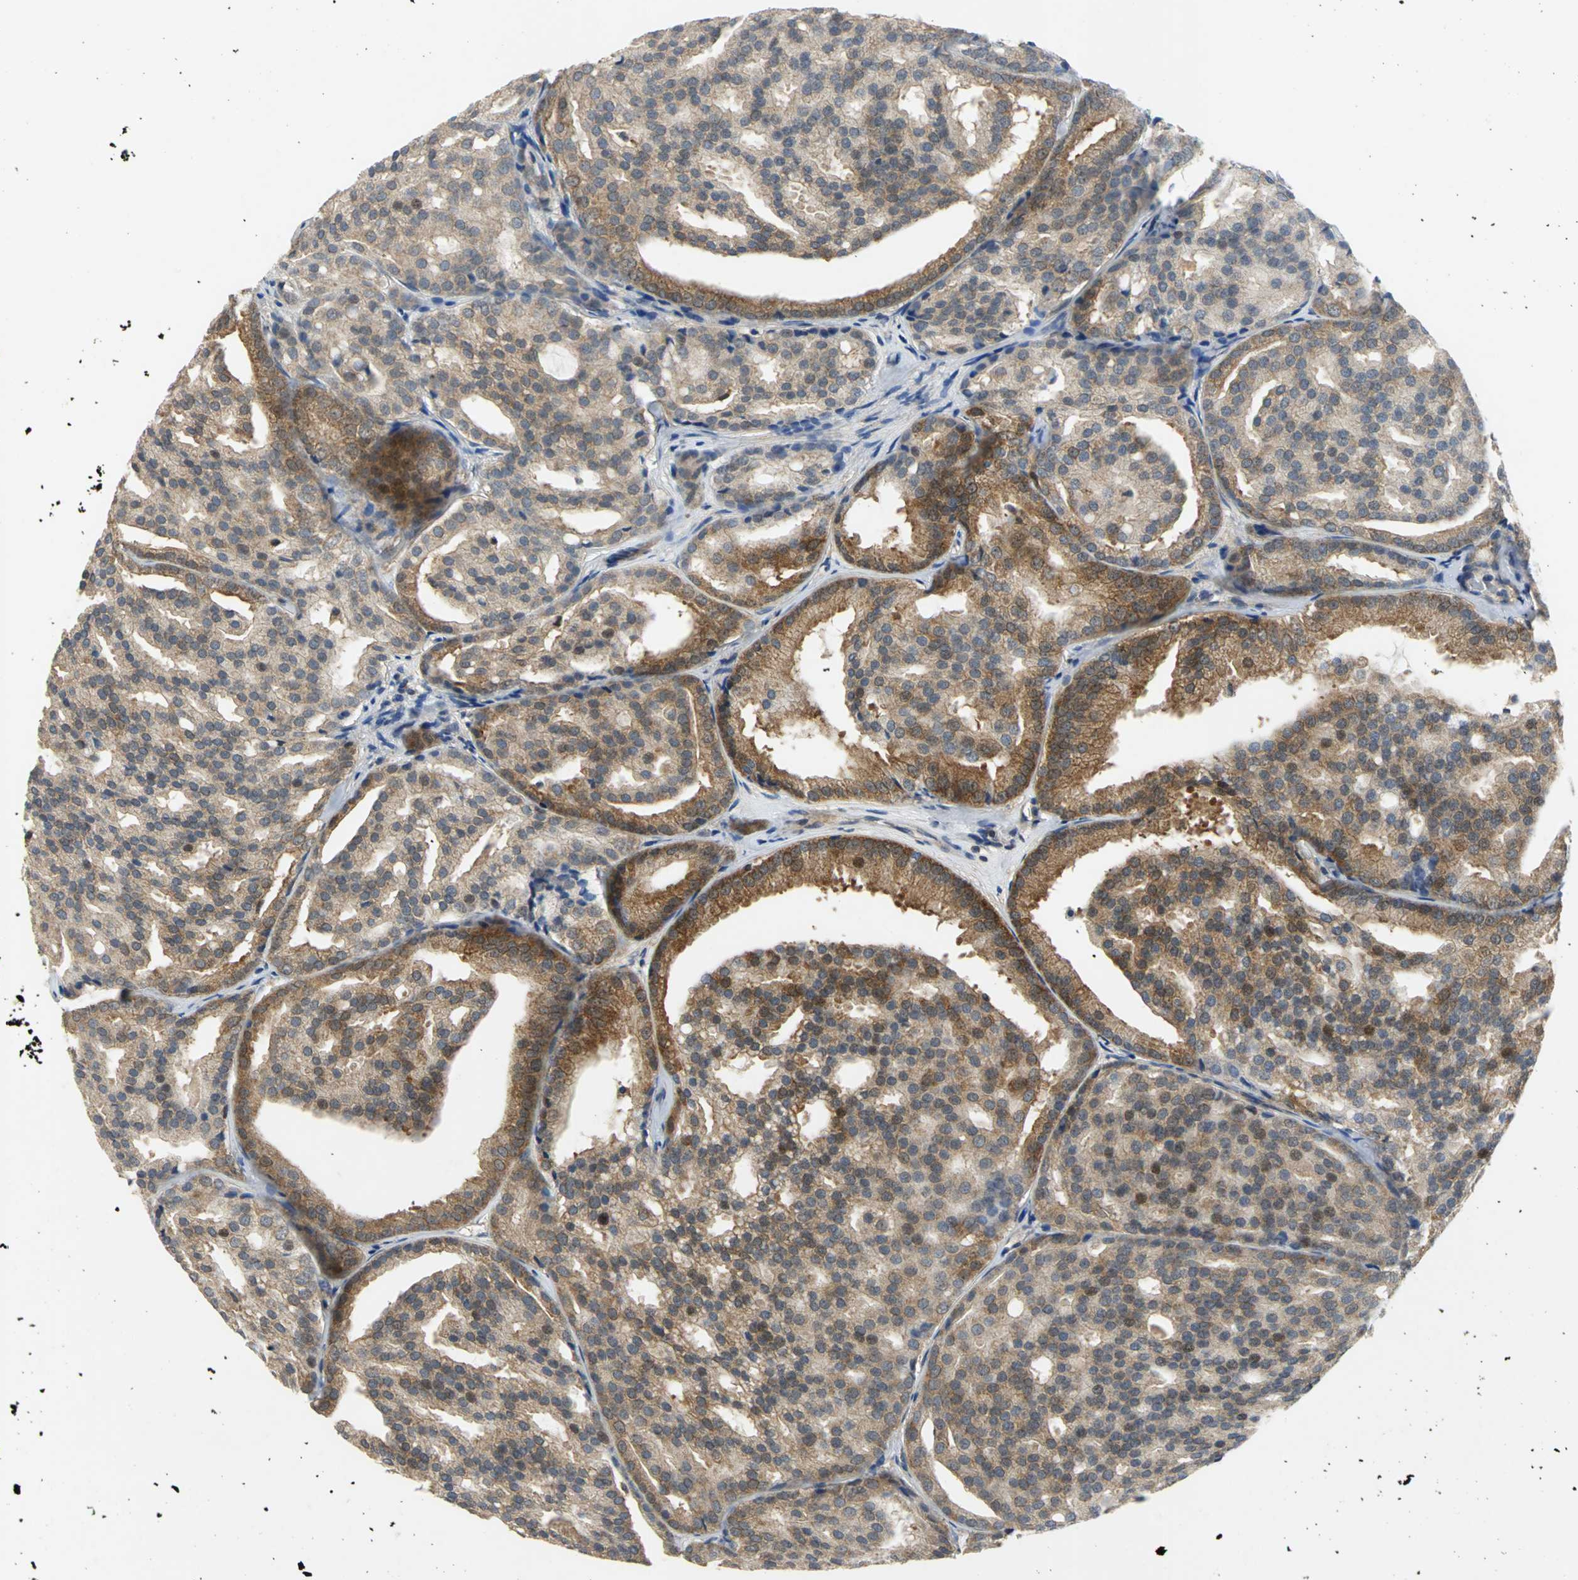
{"staining": {"intensity": "moderate", "quantity": ">75%", "location": "cytoplasmic/membranous"}, "tissue": "prostate cancer", "cell_type": "Tumor cells", "image_type": "cancer", "snomed": [{"axis": "morphology", "description": "Adenocarcinoma, High grade"}, {"axis": "topography", "description": "Prostate"}], "caption": "There is medium levels of moderate cytoplasmic/membranous staining in tumor cells of prostate cancer (adenocarcinoma (high-grade)), as demonstrated by immunohistochemical staining (brown color).", "gene": "PPIA", "patient": {"sex": "male", "age": 64}}